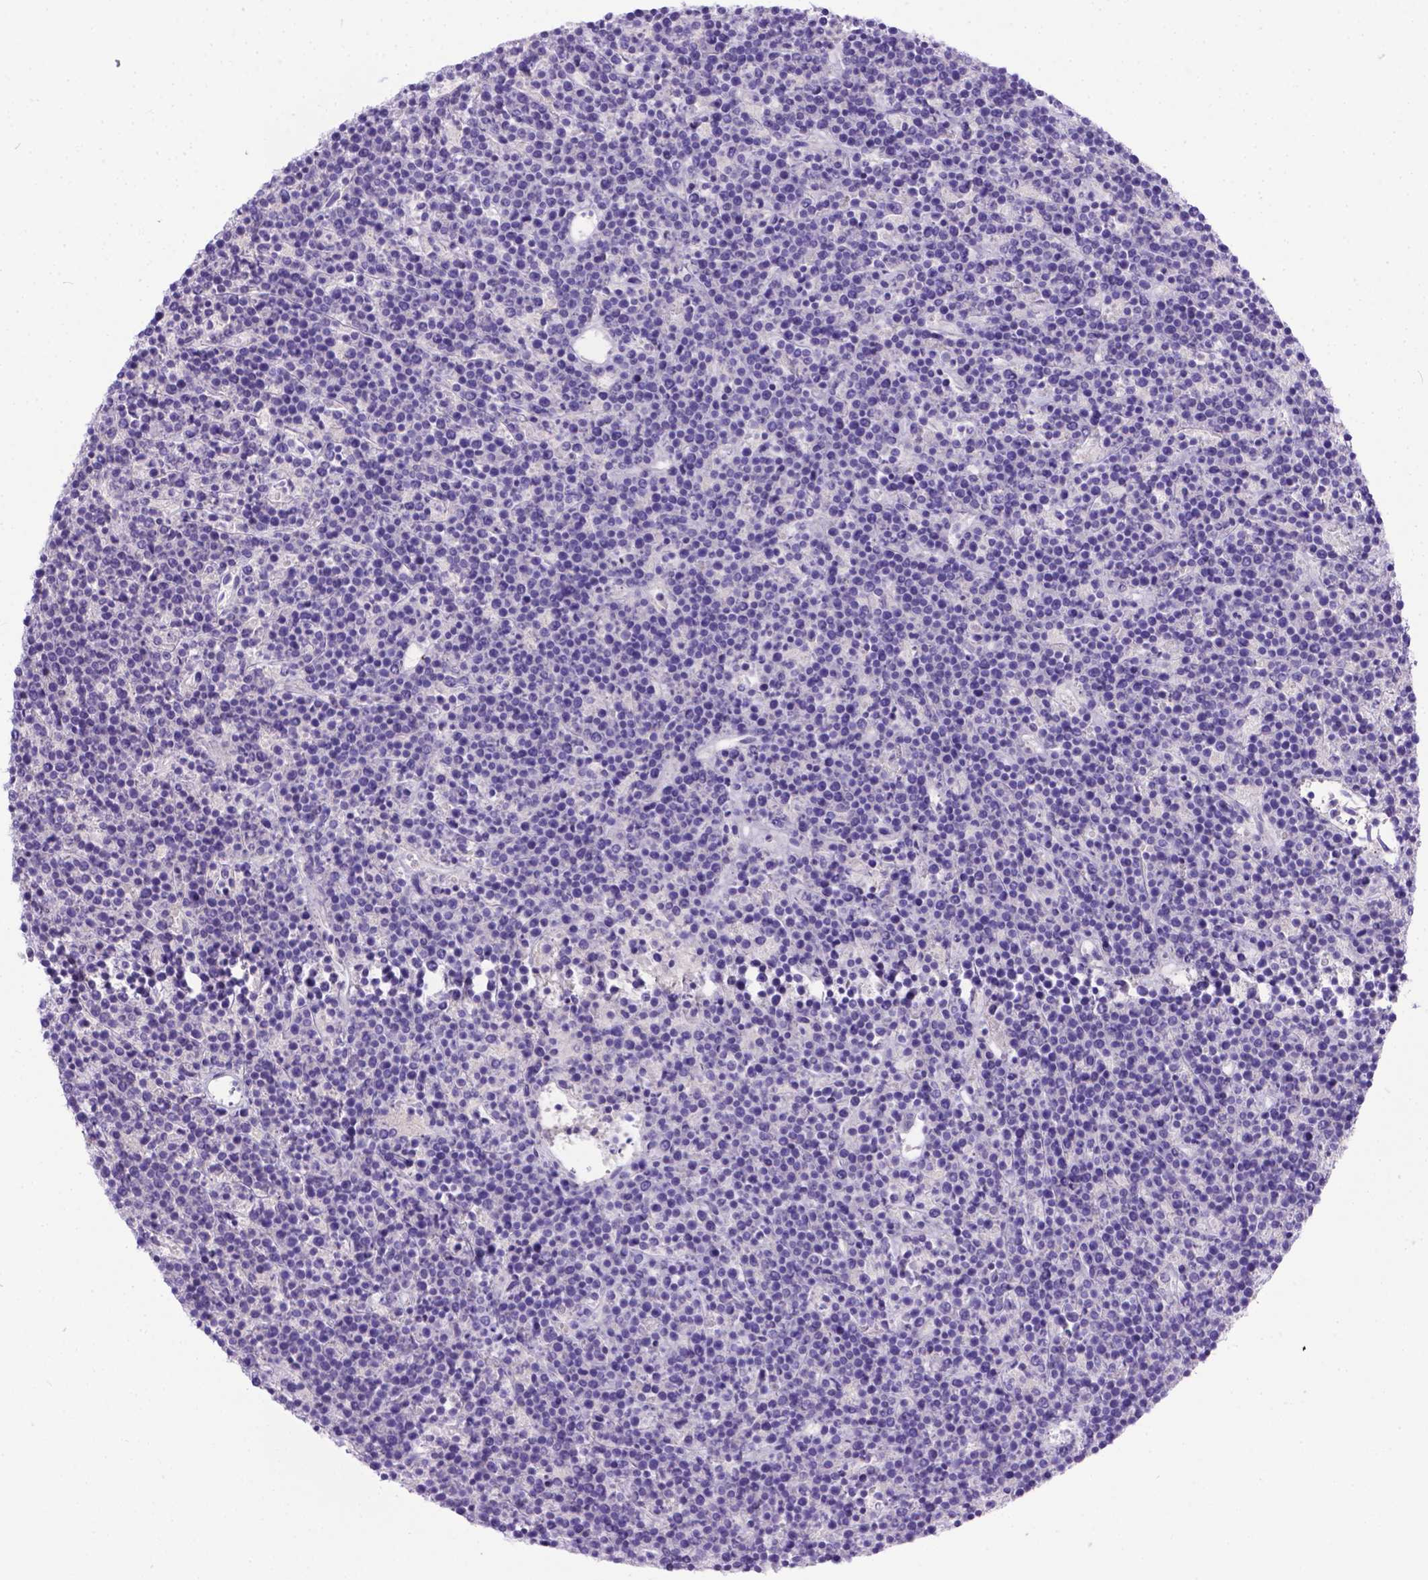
{"staining": {"intensity": "negative", "quantity": "none", "location": "none"}, "tissue": "lymphoma", "cell_type": "Tumor cells", "image_type": "cancer", "snomed": [{"axis": "morphology", "description": "Malignant lymphoma, non-Hodgkin's type, High grade"}, {"axis": "topography", "description": "Ovary"}], "caption": "Lymphoma stained for a protein using immunohistochemistry reveals no expression tumor cells.", "gene": "TTLL6", "patient": {"sex": "female", "age": 56}}